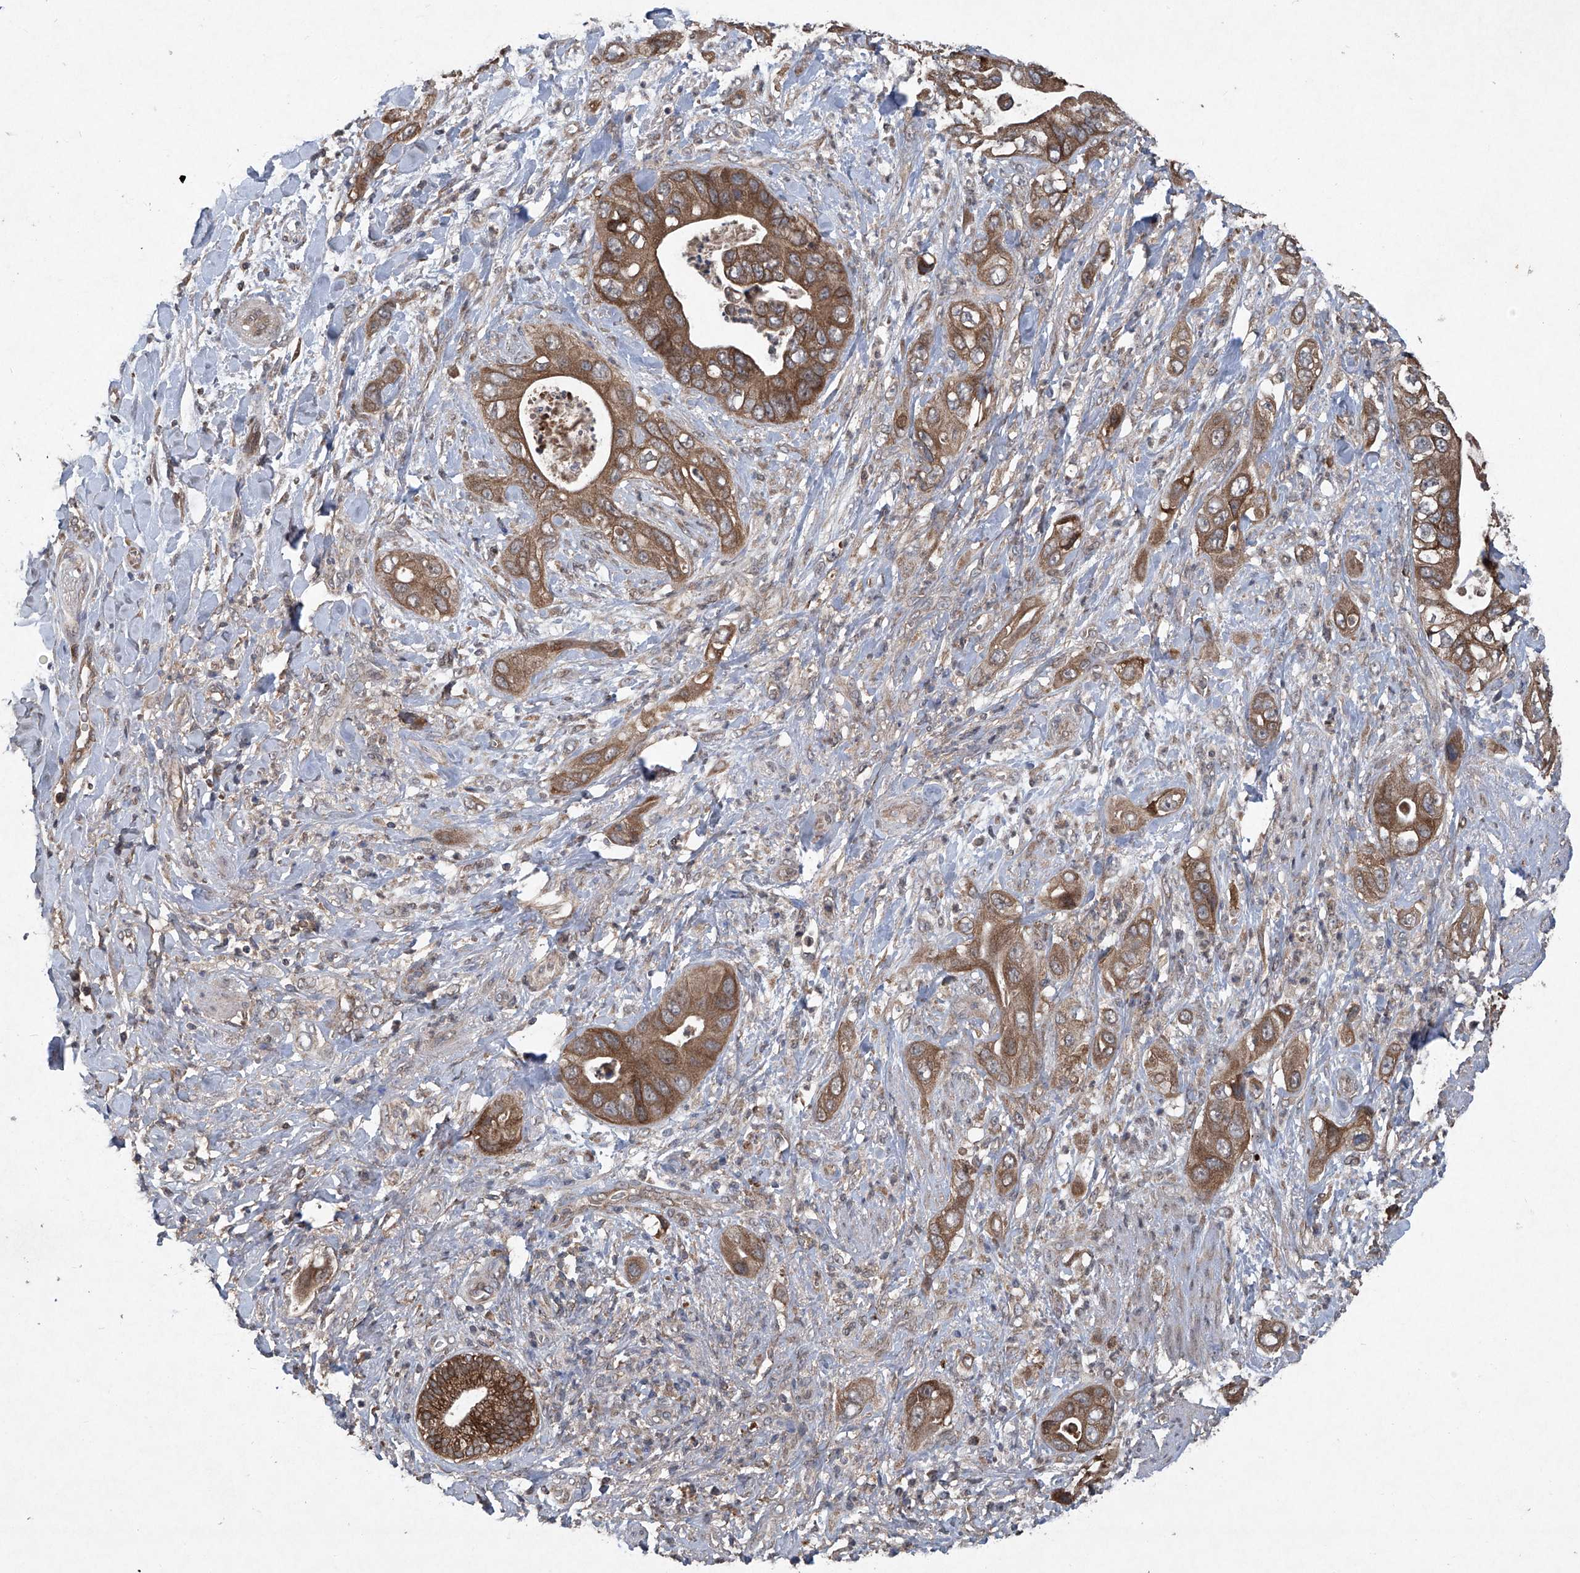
{"staining": {"intensity": "moderate", "quantity": ">75%", "location": "cytoplasmic/membranous"}, "tissue": "pancreatic cancer", "cell_type": "Tumor cells", "image_type": "cancer", "snomed": [{"axis": "morphology", "description": "Adenocarcinoma, NOS"}, {"axis": "topography", "description": "Pancreas"}], "caption": "DAB immunohistochemical staining of human adenocarcinoma (pancreatic) exhibits moderate cytoplasmic/membranous protein positivity in approximately >75% of tumor cells.", "gene": "SUMF2", "patient": {"sex": "female", "age": 78}}